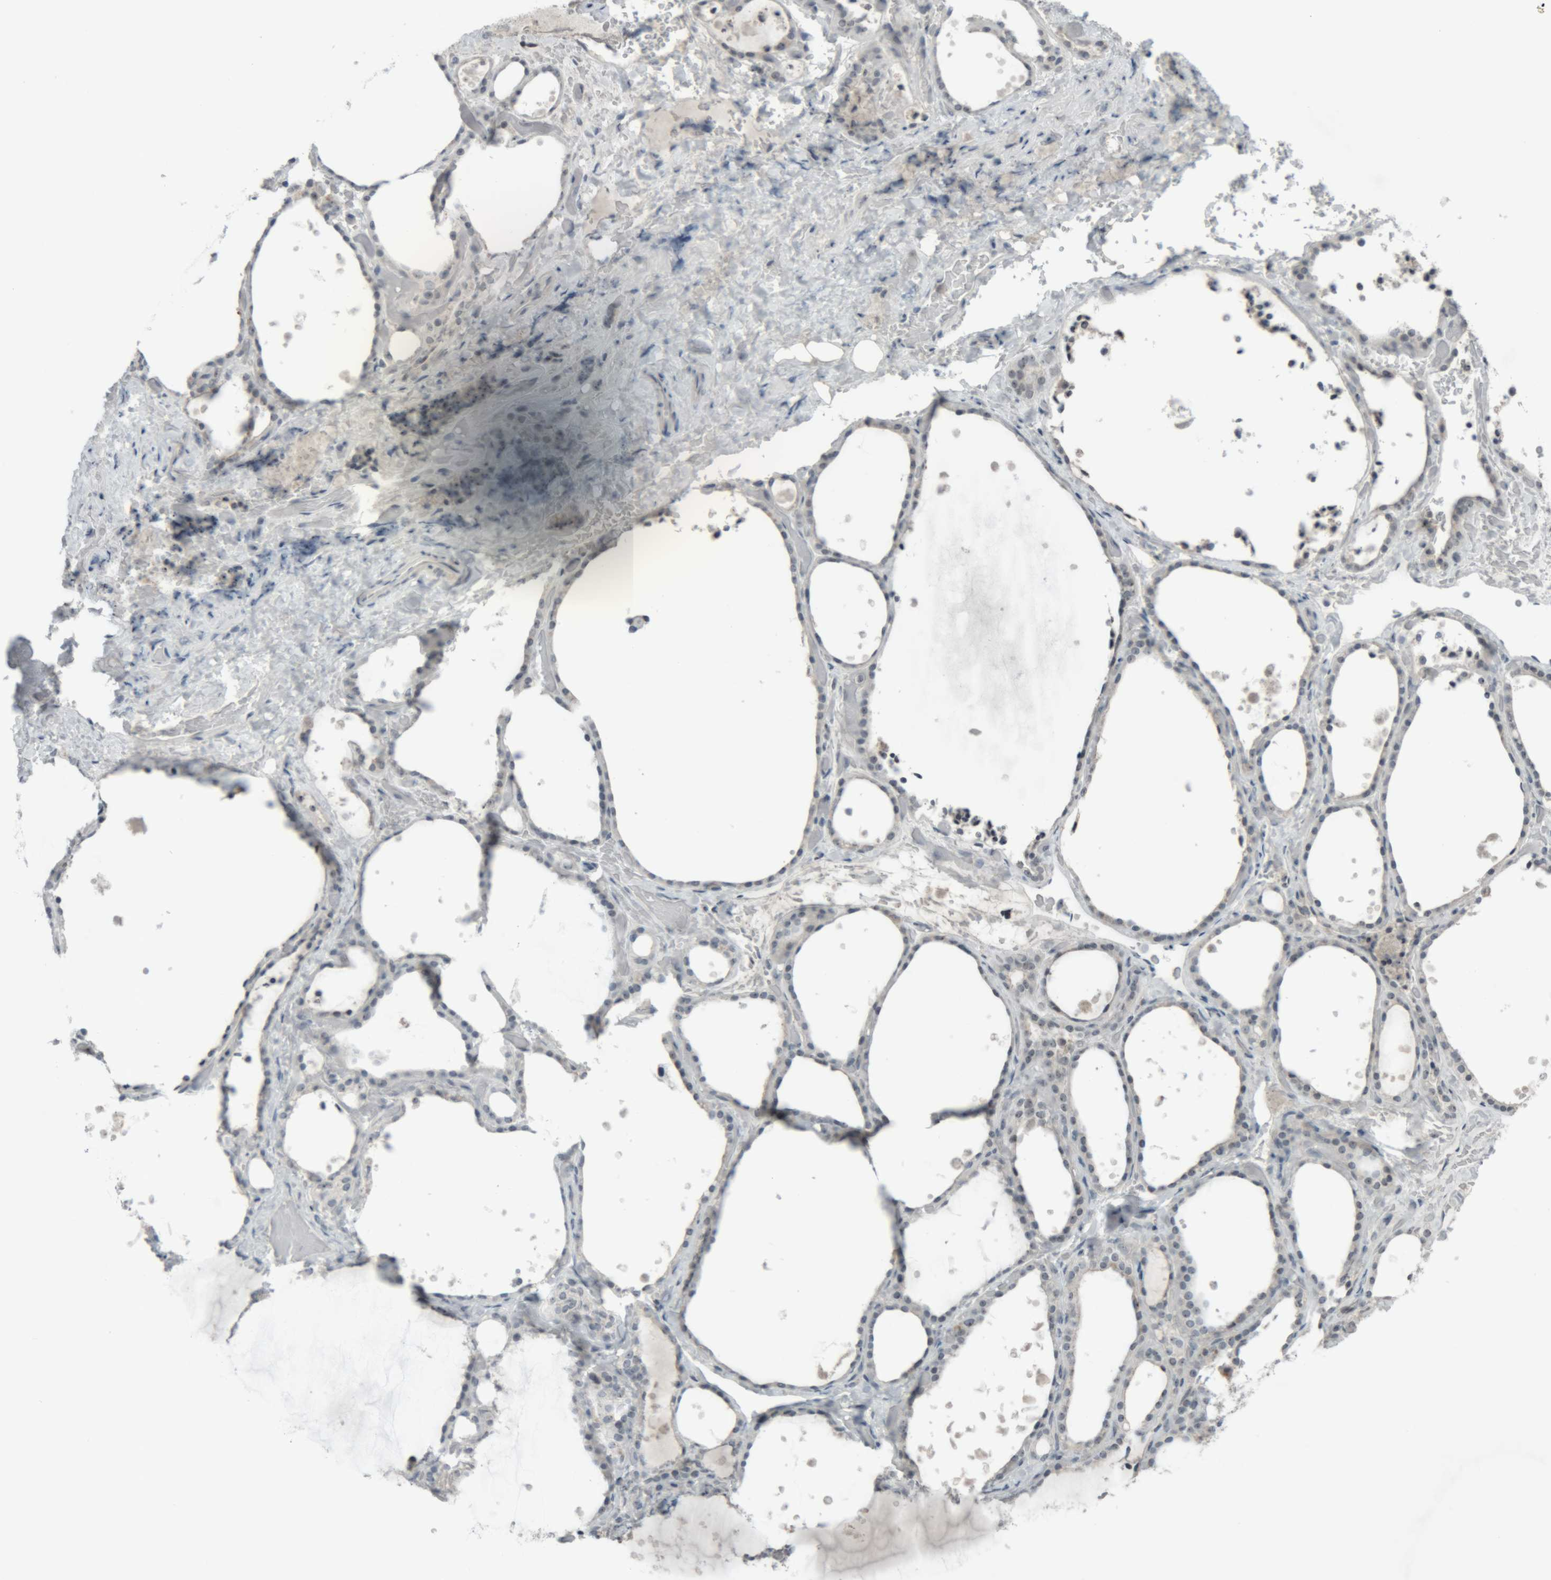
{"staining": {"intensity": "negative", "quantity": "none", "location": "none"}, "tissue": "thyroid gland", "cell_type": "Glandular cells", "image_type": "normal", "snomed": [{"axis": "morphology", "description": "Normal tissue, NOS"}, {"axis": "topography", "description": "Thyroid gland"}], "caption": "The image shows no significant staining in glandular cells of thyroid gland. (DAB (3,3'-diaminobenzidine) immunohistochemistry (IHC) with hematoxylin counter stain).", "gene": "RPF1", "patient": {"sex": "female", "age": 44}}